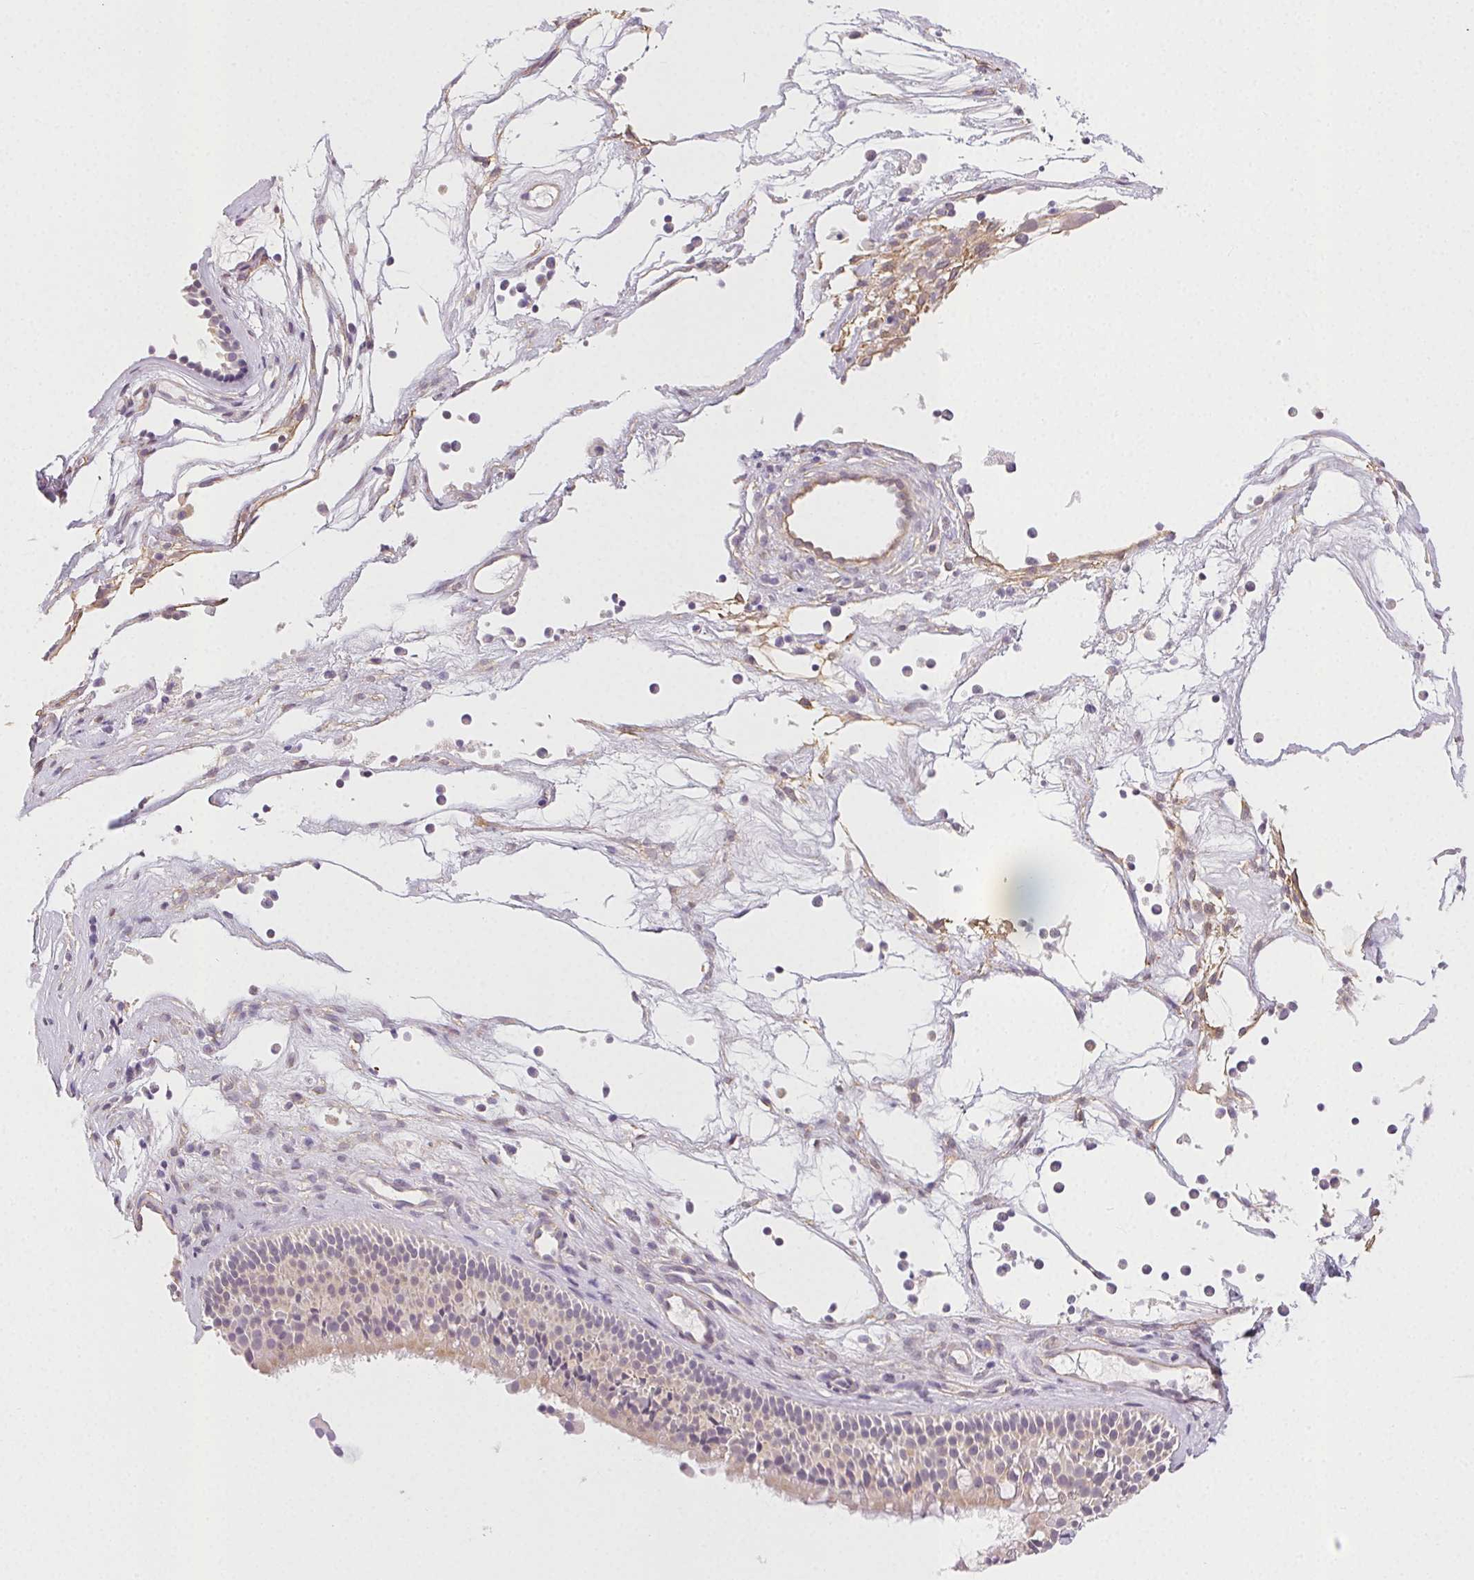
{"staining": {"intensity": "weak", "quantity": "25%-75%", "location": "cytoplasmic/membranous"}, "tissue": "nasopharynx", "cell_type": "Respiratory epithelial cells", "image_type": "normal", "snomed": [{"axis": "morphology", "description": "Normal tissue, NOS"}, {"axis": "topography", "description": "Nasopharynx"}], "caption": "Immunohistochemical staining of unremarkable human nasopharynx reveals low levels of weak cytoplasmic/membranous staining in approximately 25%-75% of respiratory epithelial cells.", "gene": "CSN1S1", "patient": {"sex": "male", "age": 68}}